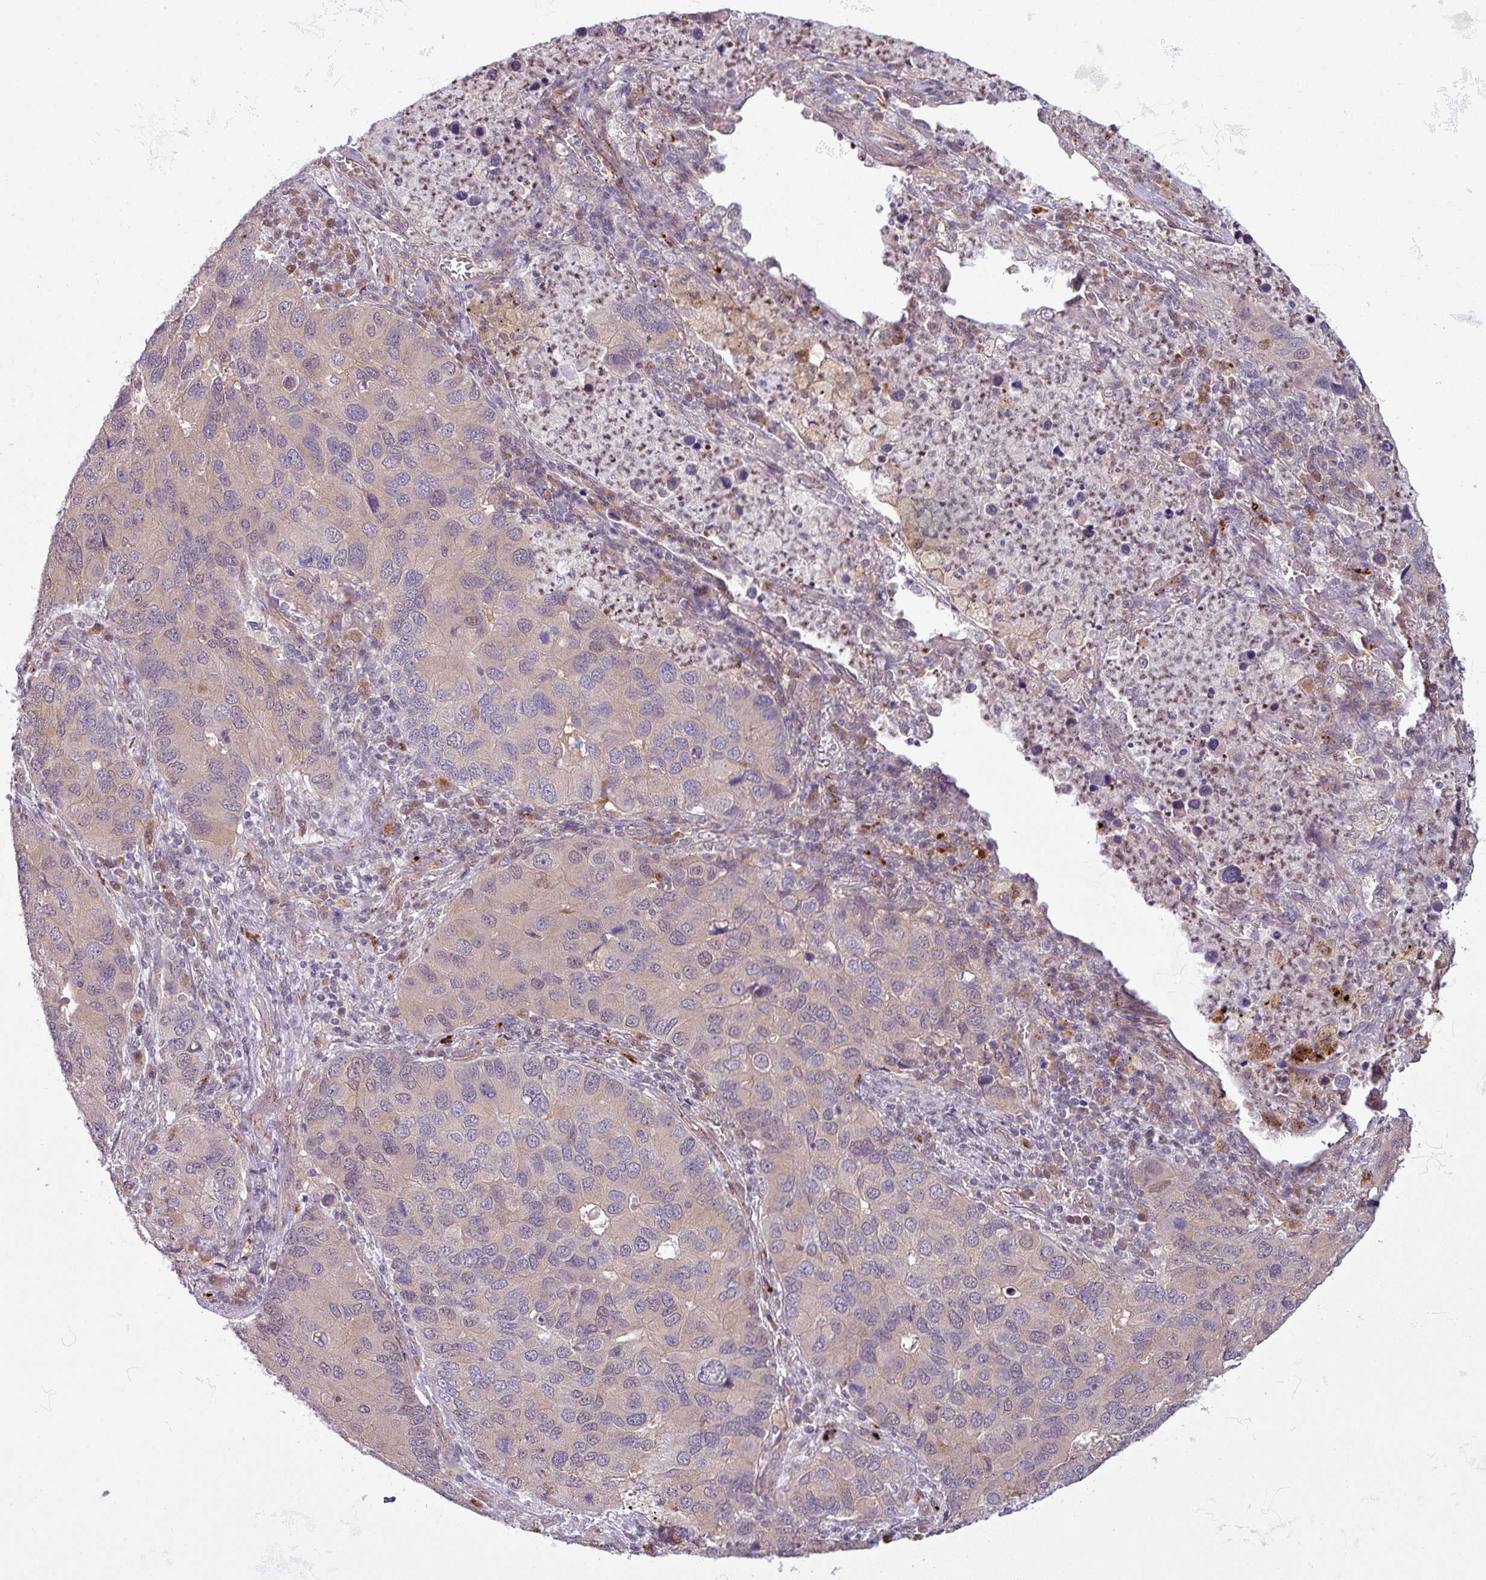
{"staining": {"intensity": "weak", "quantity": "<25%", "location": "cytoplasmic/membranous"}, "tissue": "lung cancer", "cell_type": "Tumor cells", "image_type": "cancer", "snomed": [{"axis": "morphology", "description": "Aneuploidy"}, {"axis": "morphology", "description": "Adenocarcinoma, NOS"}, {"axis": "topography", "description": "Lymph node"}, {"axis": "topography", "description": "Lung"}], "caption": "A high-resolution micrograph shows immunohistochemistry staining of lung cancer (adenocarcinoma), which displays no significant staining in tumor cells.", "gene": "CCDC144A", "patient": {"sex": "female", "age": 74}}